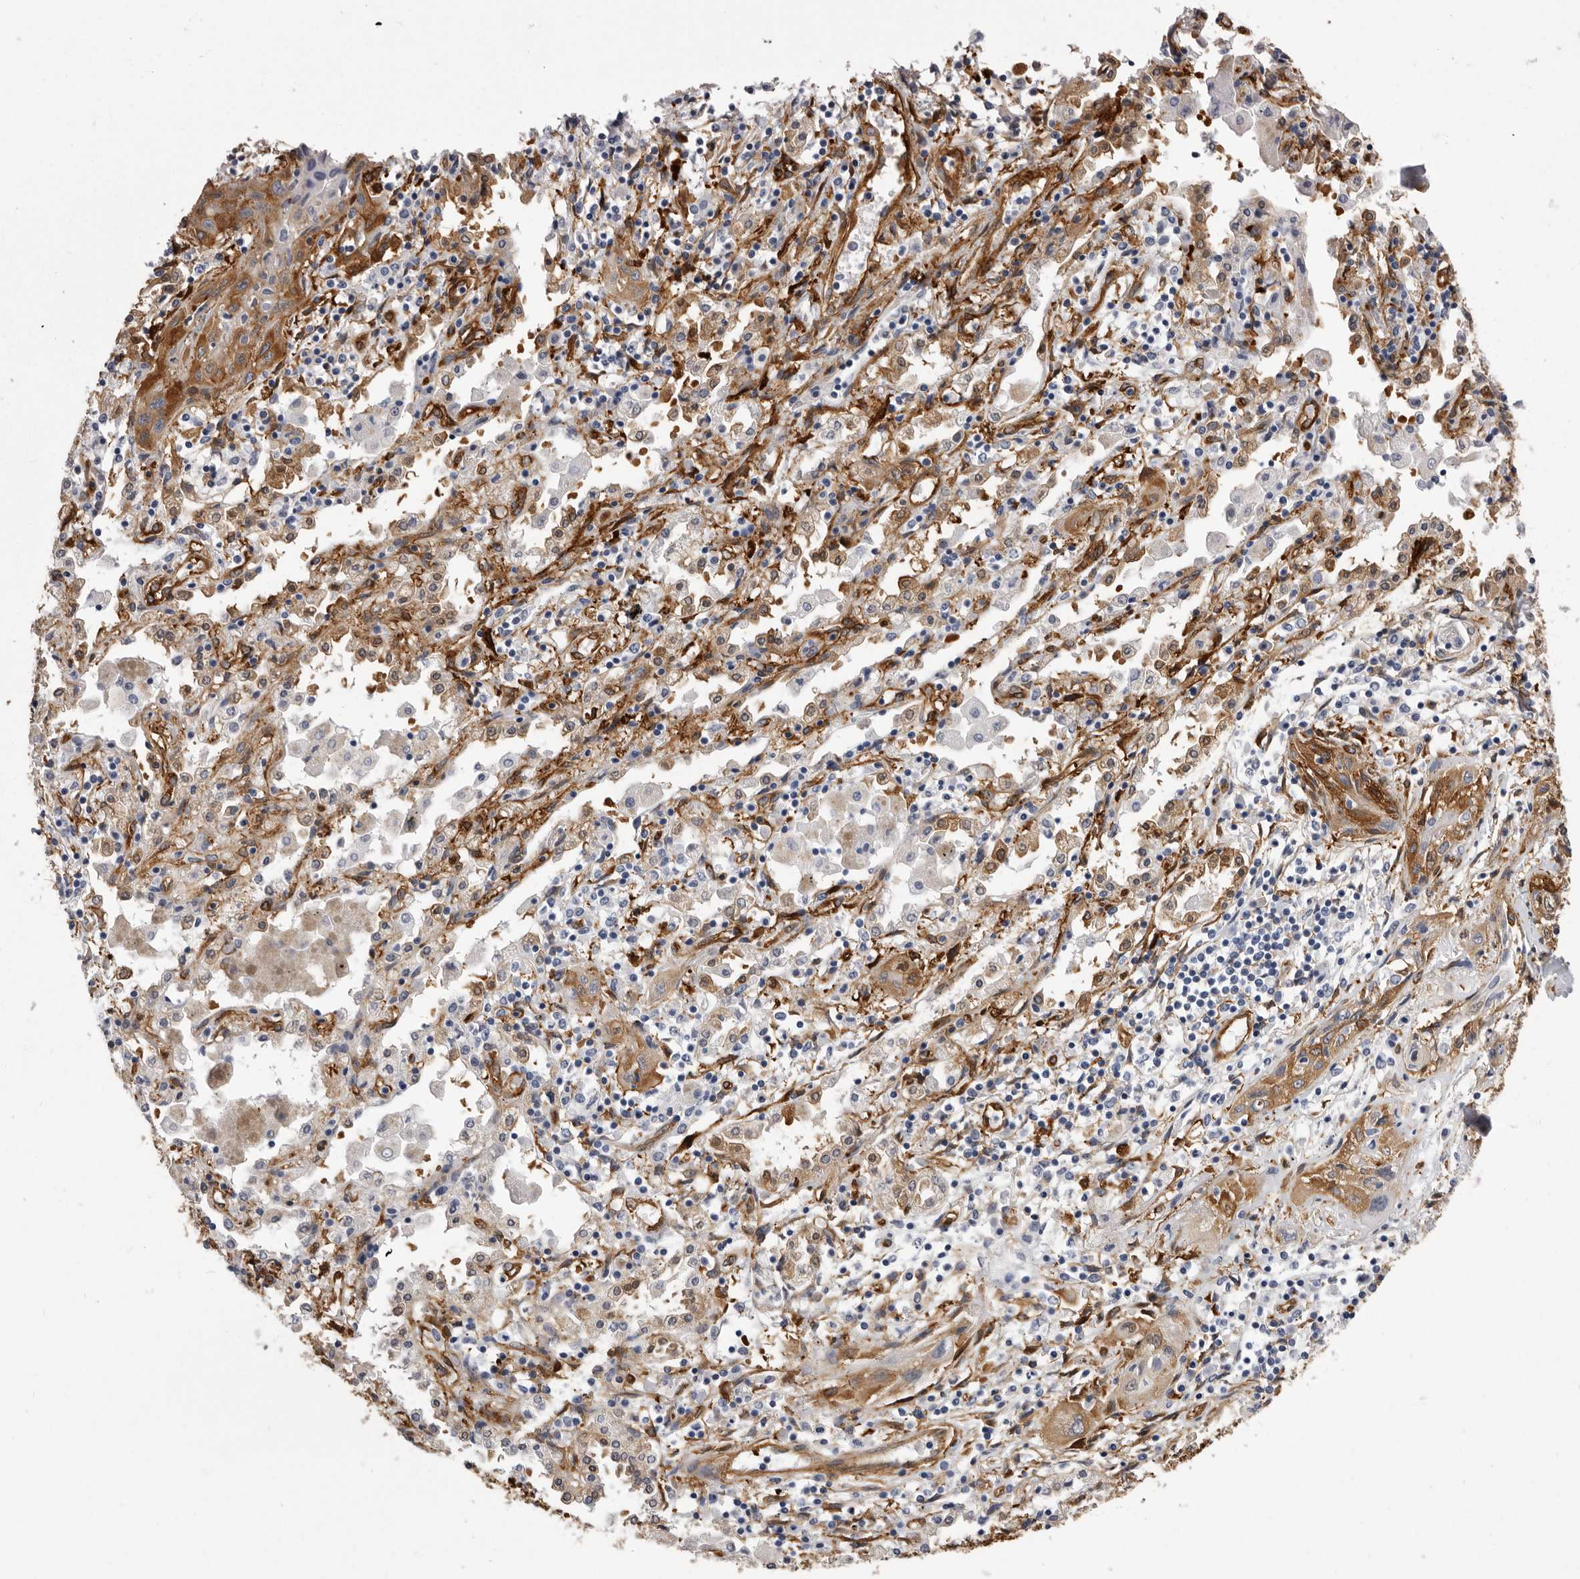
{"staining": {"intensity": "moderate", "quantity": ">75%", "location": "cytoplasmic/membranous"}, "tissue": "lung cancer", "cell_type": "Tumor cells", "image_type": "cancer", "snomed": [{"axis": "morphology", "description": "Squamous cell carcinoma, NOS"}, {"axis": "topography", "description": "Lung"}], "caption": "A brown stain shows moderate cytoplasmic/membranous expression of a protein in squamous cell carcinoma (lung) tumor cells.", "gene": "ENAH", "patient": {"sex": "female", "age": 47}}